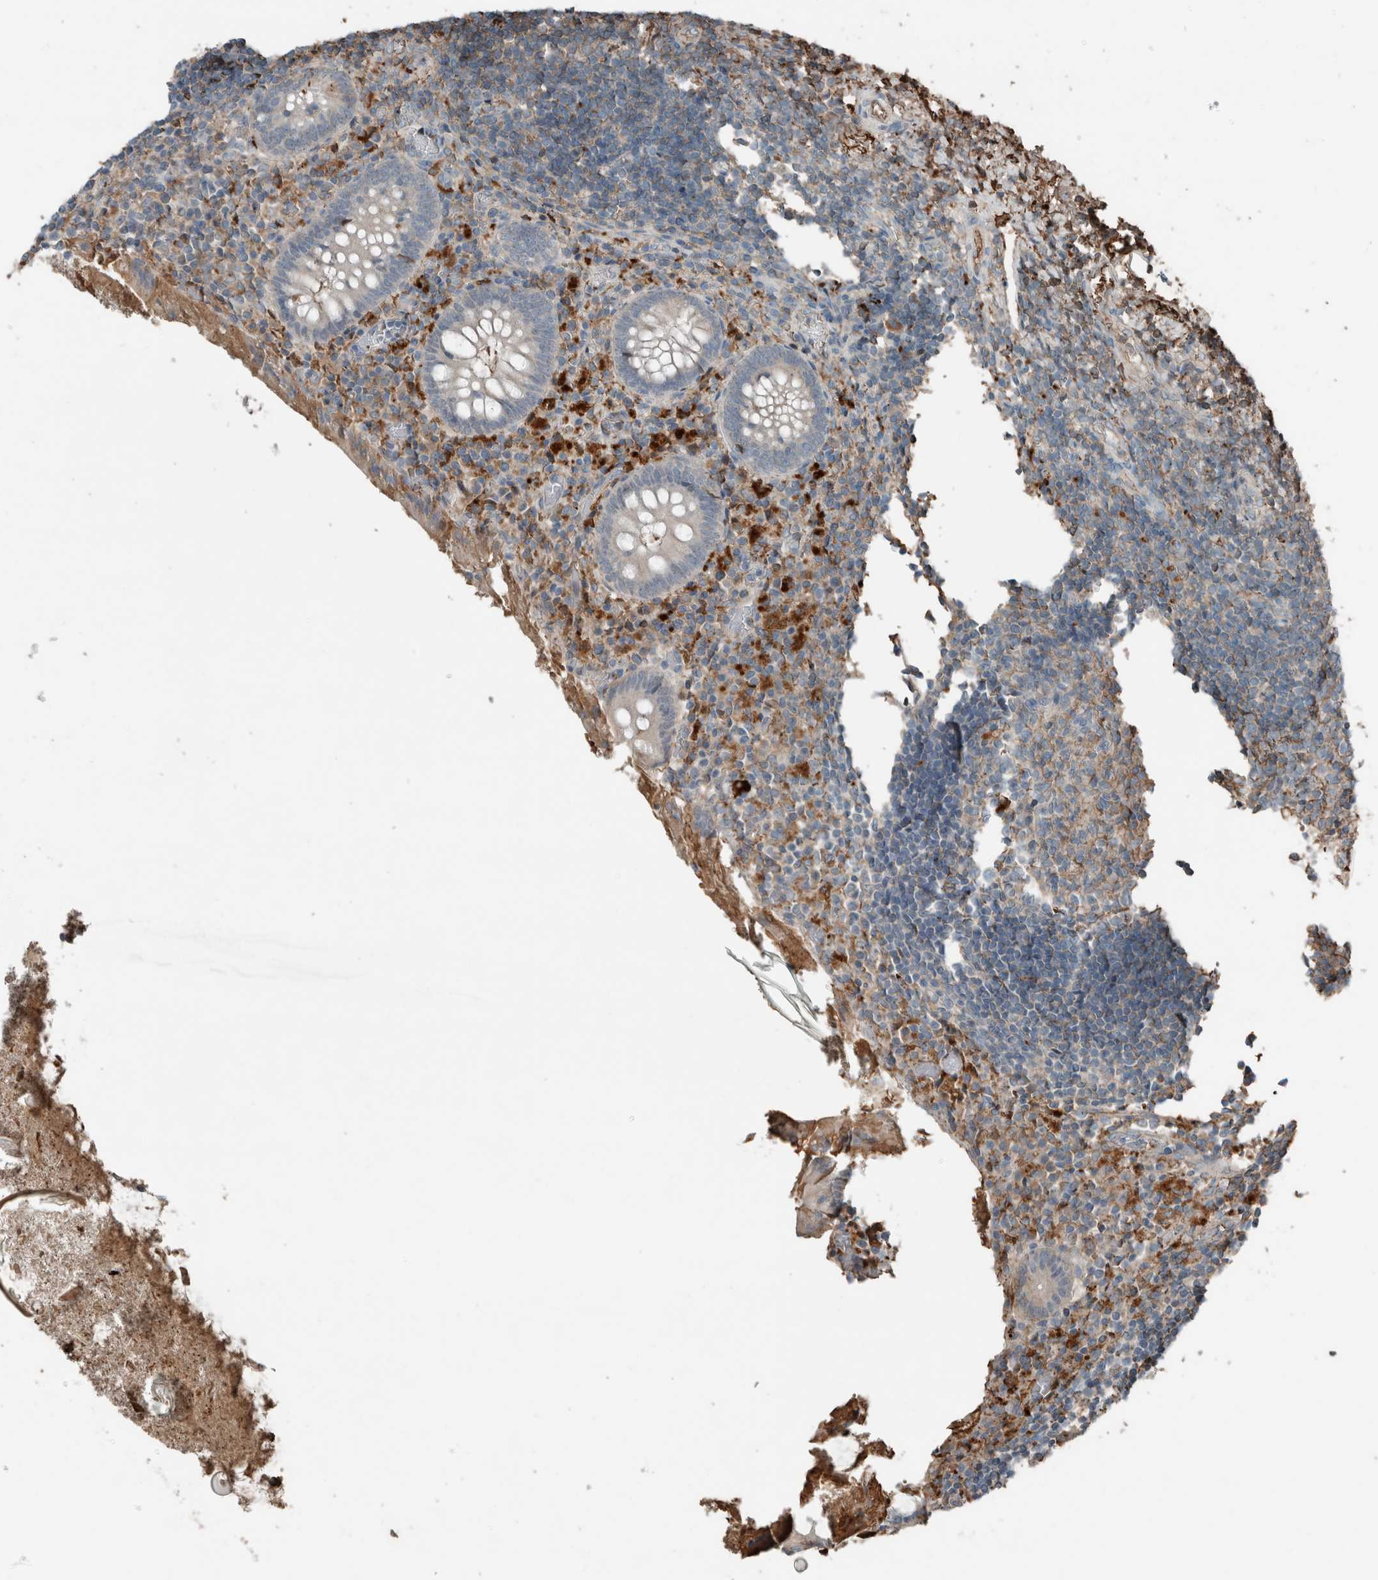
{"staining": {"intensity": "negative", "quantity": "none", "location": "none"}, "tissue": "appendix", "cell_type": "Glandular cells", "image_type": "normal", "snomed": [{"axis": "morphology", "description": "Normal tissue, NOS"}, {"axis": "topography", "description": "Appendix"}], "caption": "High power microscopy image of an IHC micrograph of unremarkable appendix, revealing no significant positivity in glandular cells. (DAB (3,3'-diaminobenzidine) IHC, high magnification).", "gene": "USP34", "patient": {"sex": "female", "age": 17}}